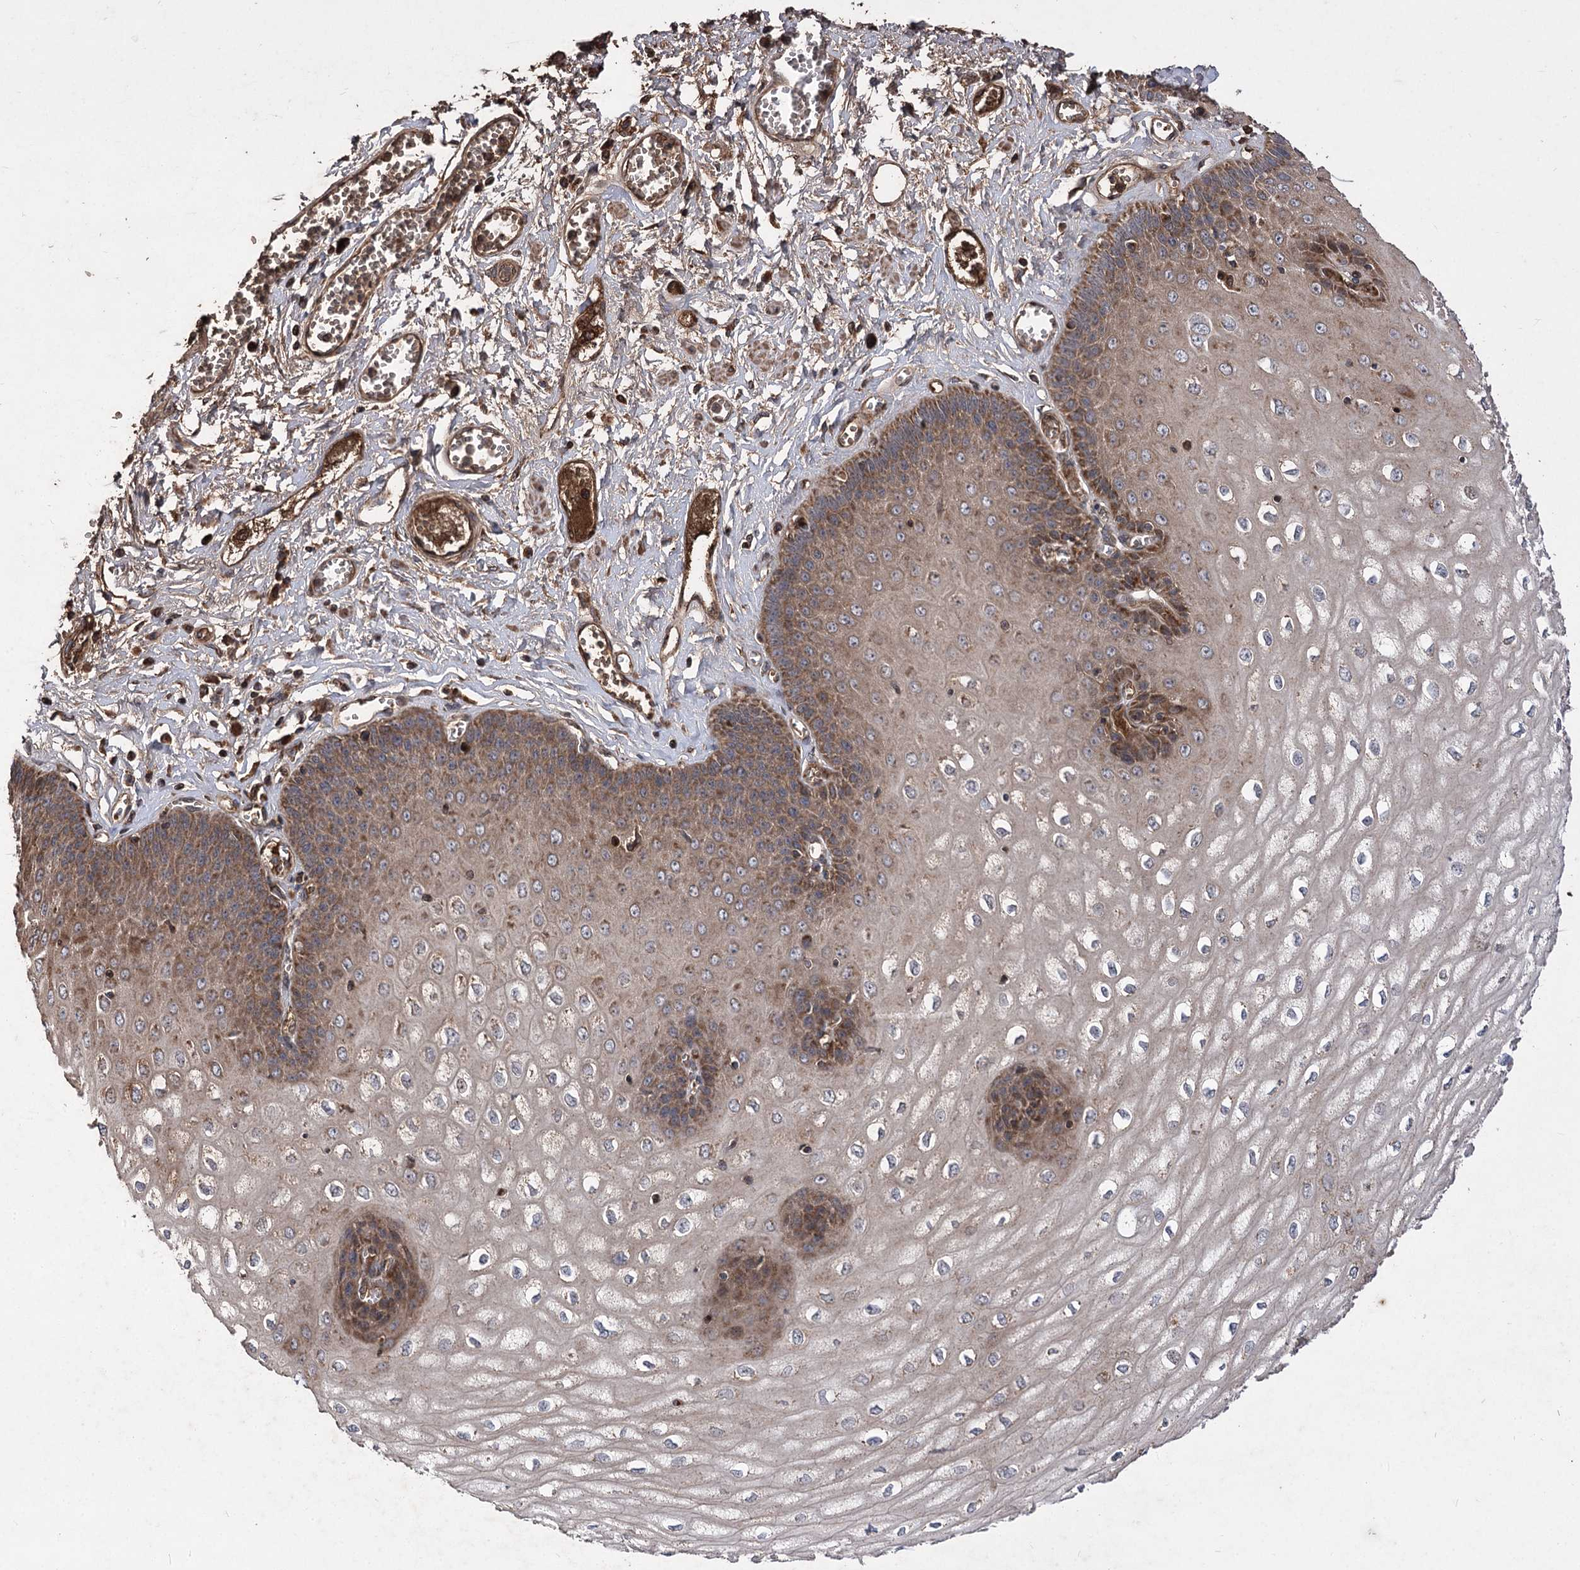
{"staining": {"intensity": "strong", "quantity": "25%-75%", "location": "cytoplasmic/membranous"}, "tissue": "esophagus", "cell_type": "Squamous epithelial cells", "image_type": "normal", "snomed": [{"axis": "morphology", "description": "Normal tissue, NOS"}, {"axis": "topography", "description": "Esophagus"}], "caption": "Strong cytoplasmic/membranous staining for a protein is present in approximately 25%-75% of squamous epithelial cells of normal esophagus using IHC.", "gene": "RASSF3", "patient": {"sex": "male", "age": 60}}